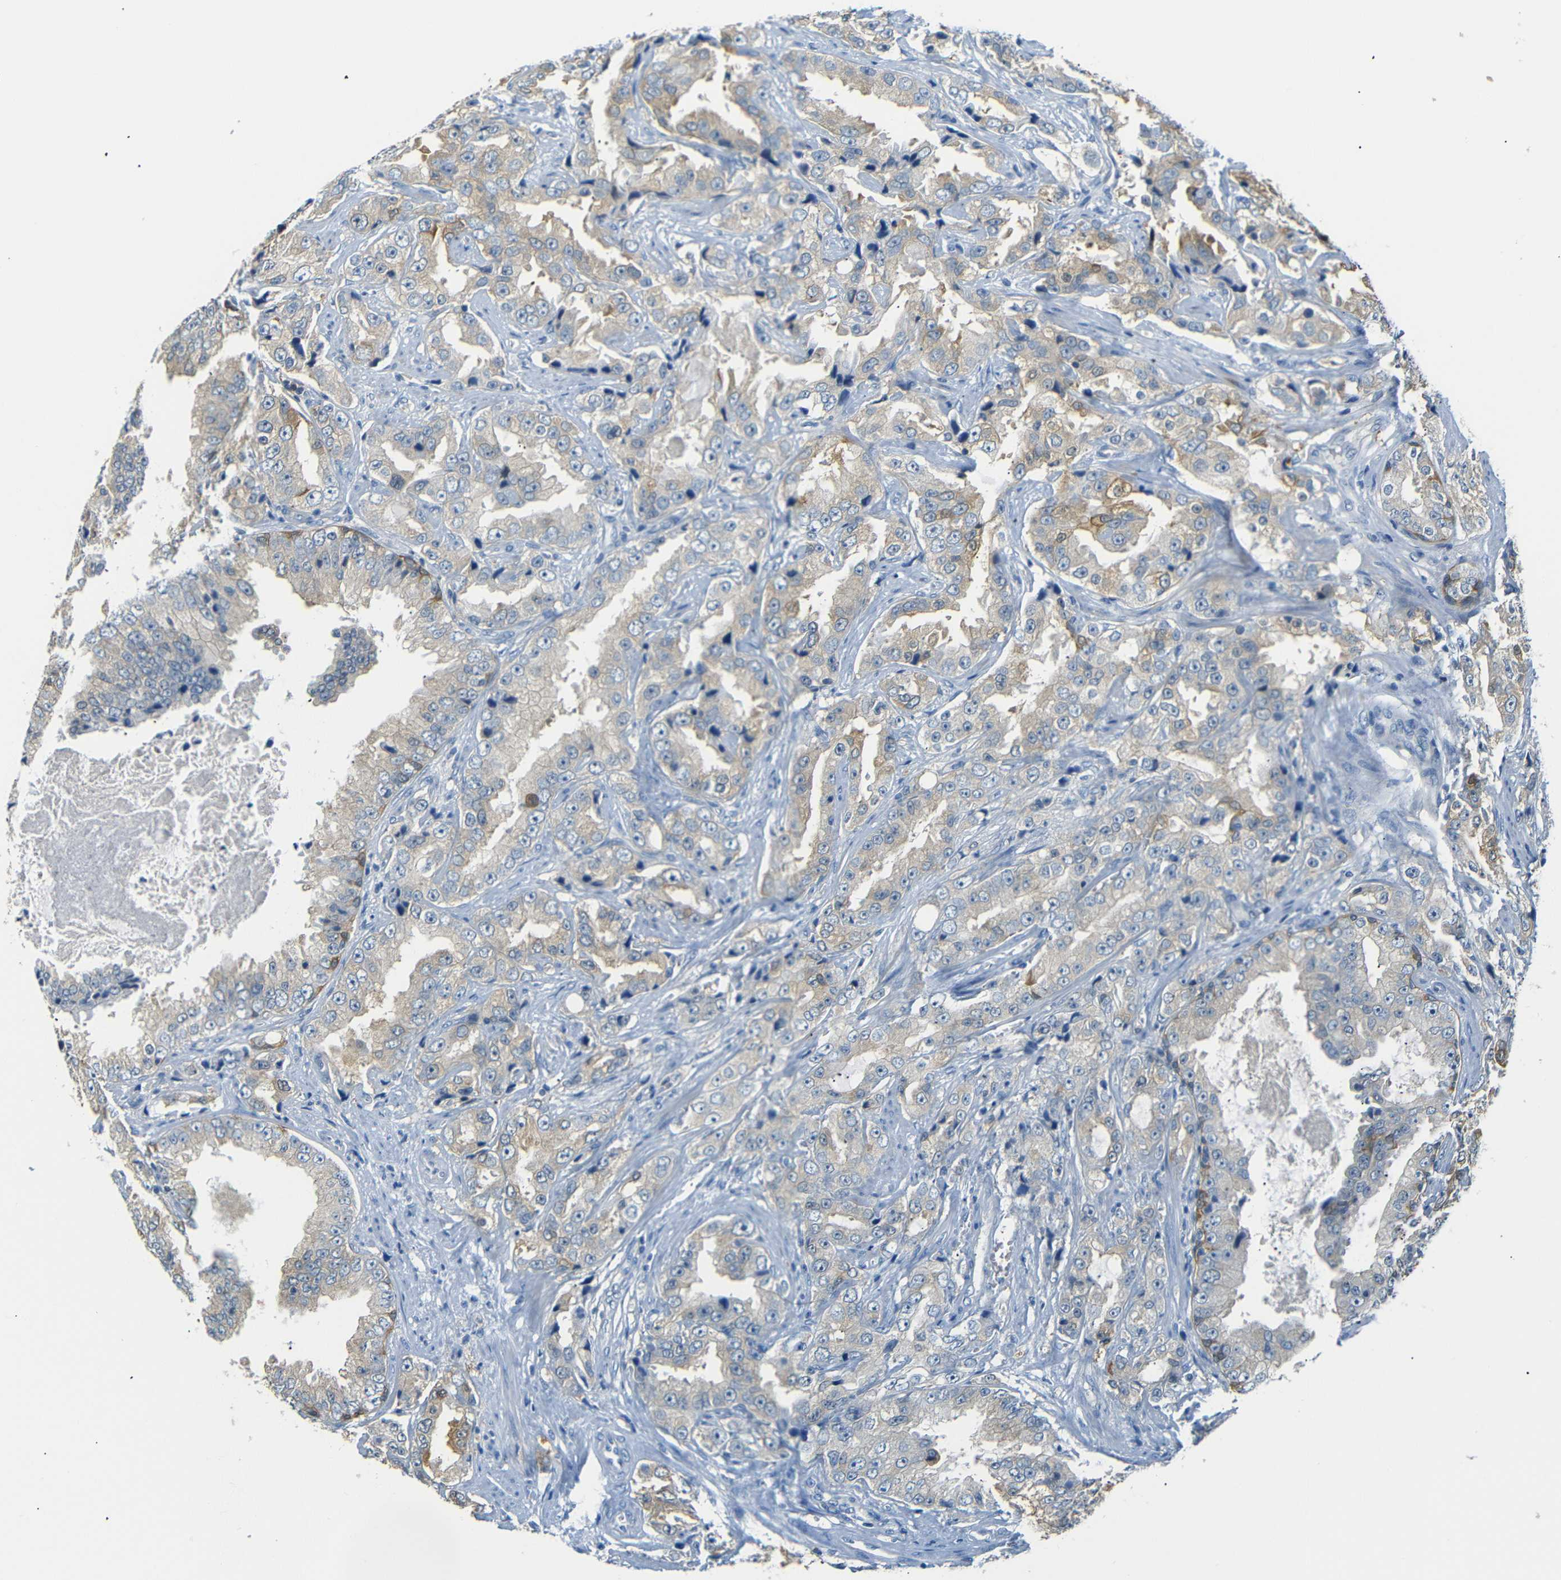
{"staining": {"intensity": "weak", "quantity": "25%-75%", "location": "cytoplasmic/membranous,nuclear"}, "tissue": "prostate cancer", "cell_type": "Tumor cells", "image_type": "cancer", "snomed": [{"axis": "morphology", "description": "Adenocarcinoma, High grade"}, {"axis": "topography", "description": "Prostate"}], "caption": "Immunohistochemistry (IHC) staining of prostate cancer, which displays low levels of weak cytoplasmic/membranous and nuclear positivity in about 25%-75% of tumor cells indicating weak cytoplasmic/membranous and nuclear protein staining. The staining was performed using DAB (3,3'-diaminobenzidine) (brown) for protein detection and nuclei were counterstained in hematoxylin (blue).", "gene": "SFN", "patient": {"sex": "male", "age": 73}}